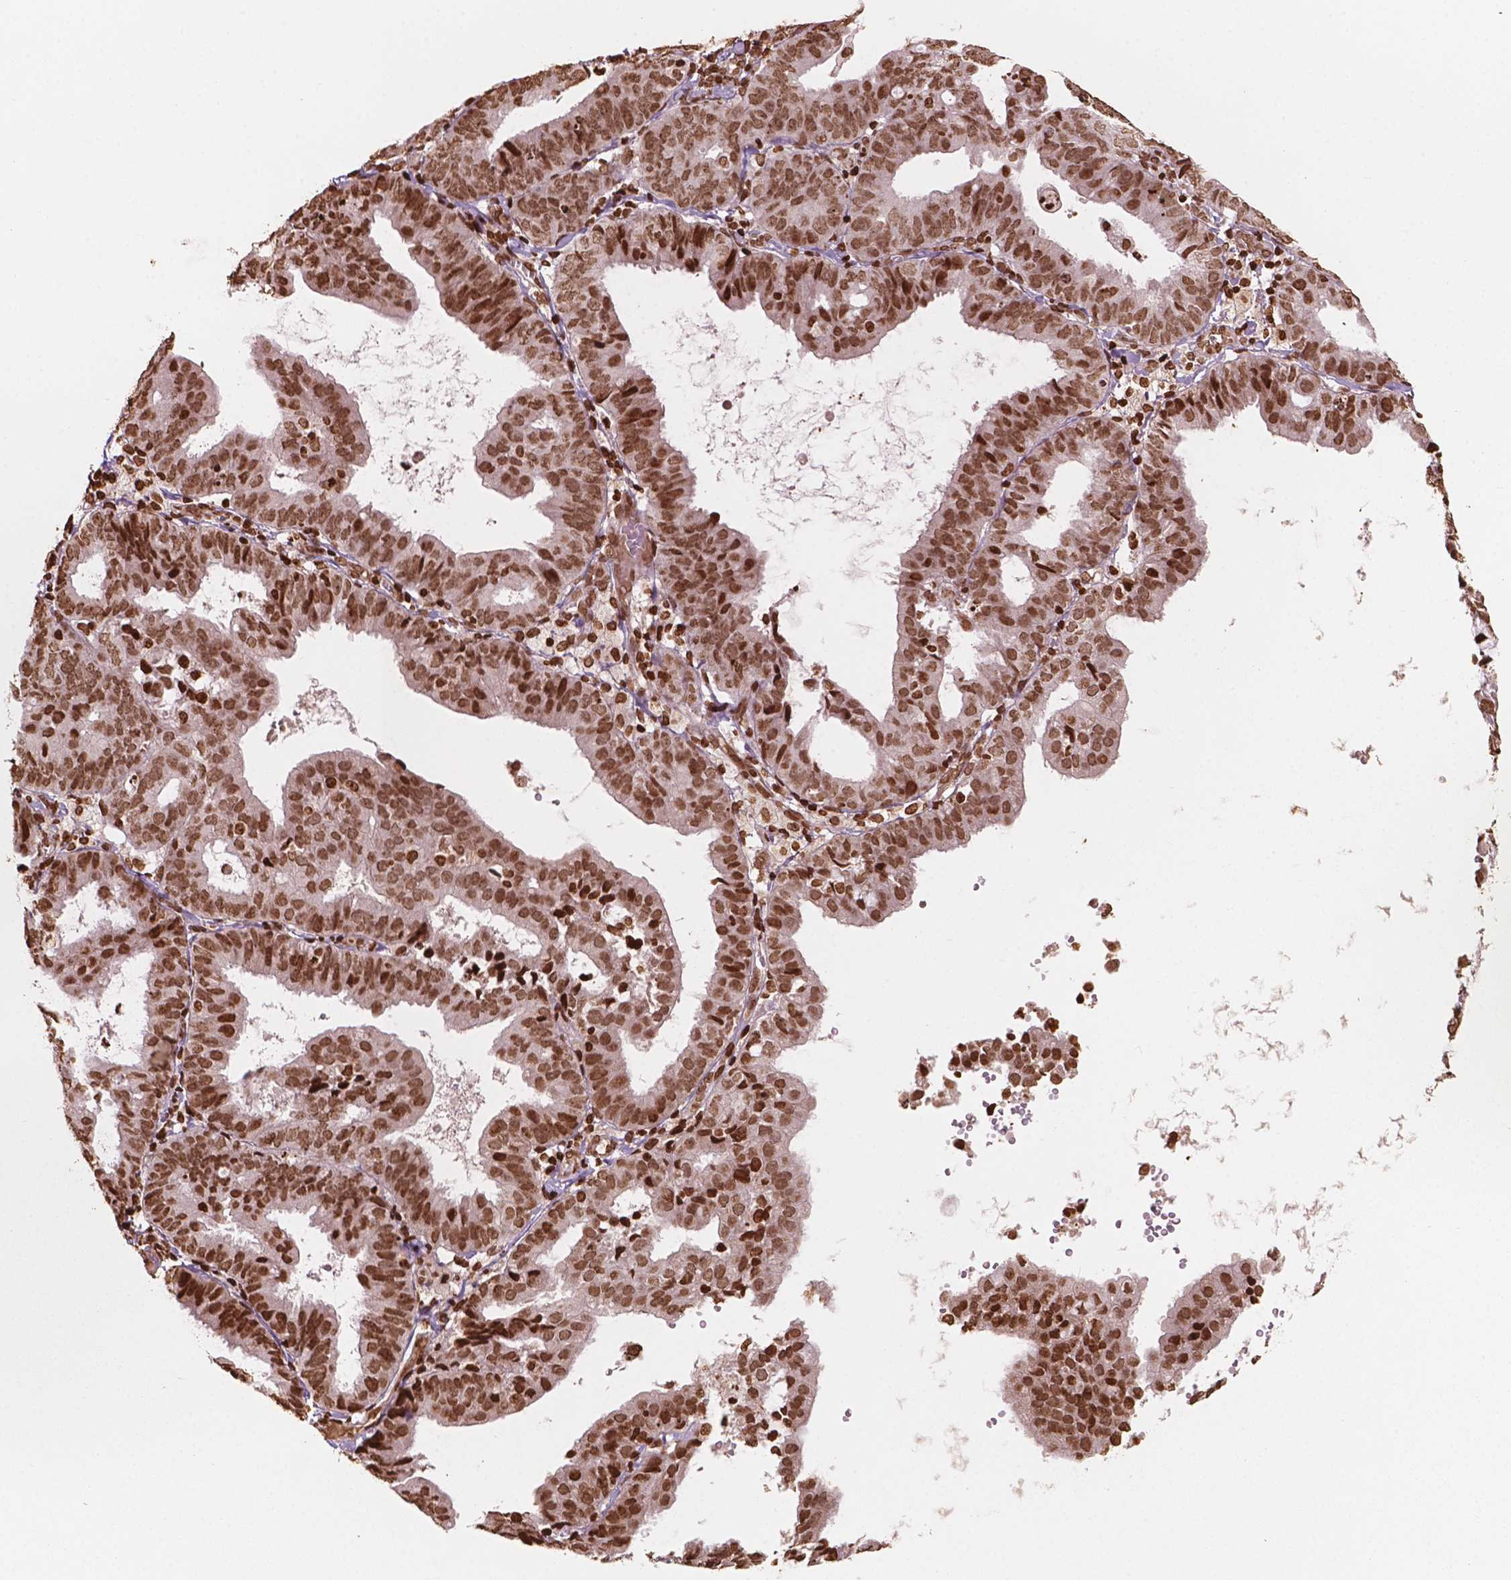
{"staining": {"intensity": "strong", "quantity": ">75%", "location": "nuclear"}, "tissue": "endometrial cancer", "cell_type": "Tumor cells", "image_type": "cancer", "snomed": [{"axis": "morphology", "description": "Adenocarcinoma, NOS"}, {"axis": "topography", "description": "Endometrium"}], "caption": "Adenocarcinoma (endometrial) stained with a brown dye reveals strong nuclear positive positivity in about >75% of tumor cells.", "gene": "H3C7", "patient": {"sex": "female", "age": 80}}